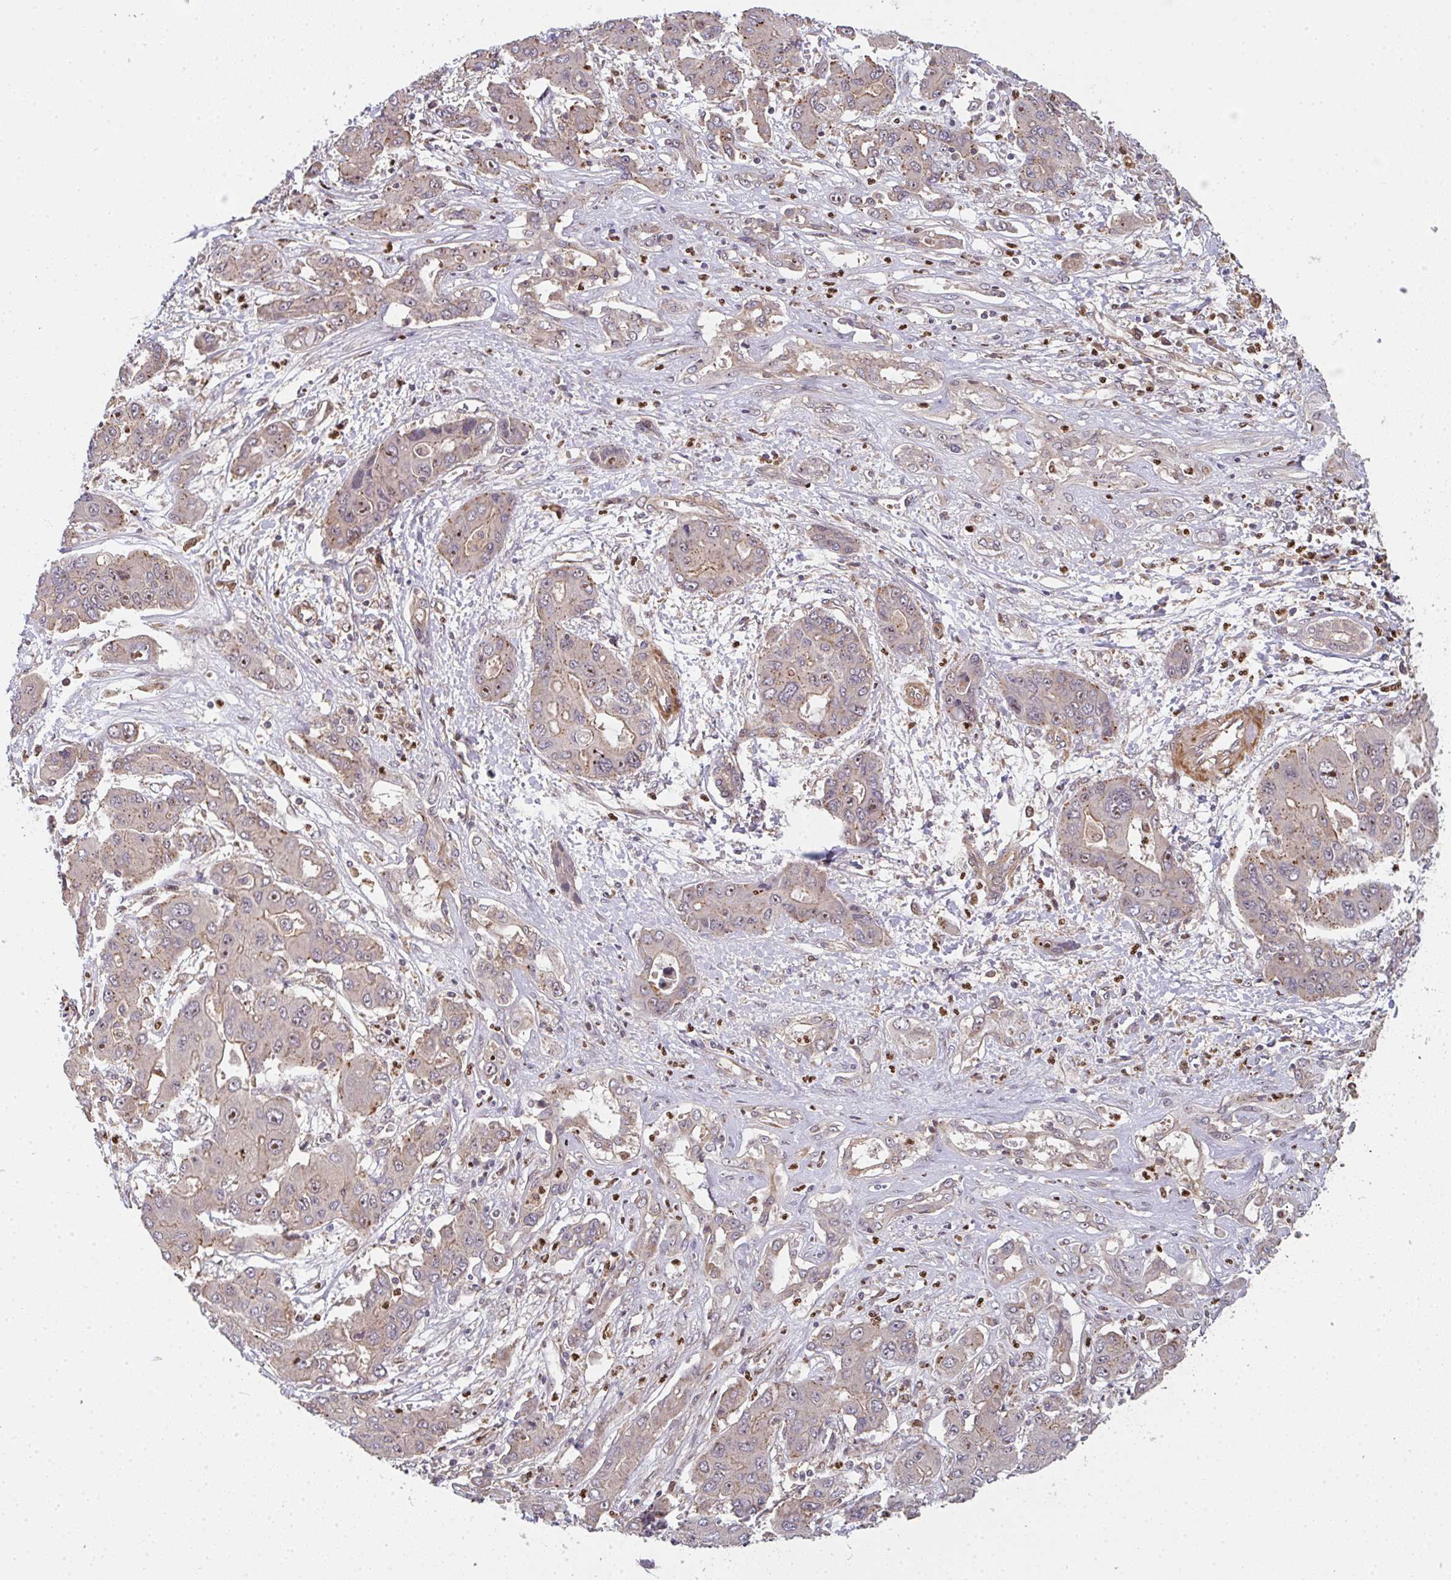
{"staining": {"intensity": "weak", "quantity": "<25%", "location": "cytoplasmic/membranous"}, "tissue": "liver cancer", "cell_type": "Tumor cells", "image_type": "cancer", "snomed": [{"axis": "morphology", "description": "Cholangiocarcinoma"}, {"axis": "topography", "description": "Liver"}], "caption": "There is no significant expression in tumor cells of liver cholangiocarcinoma.", "gene": "SIMC1", "patient": {"sex": "male", "age": 67}}